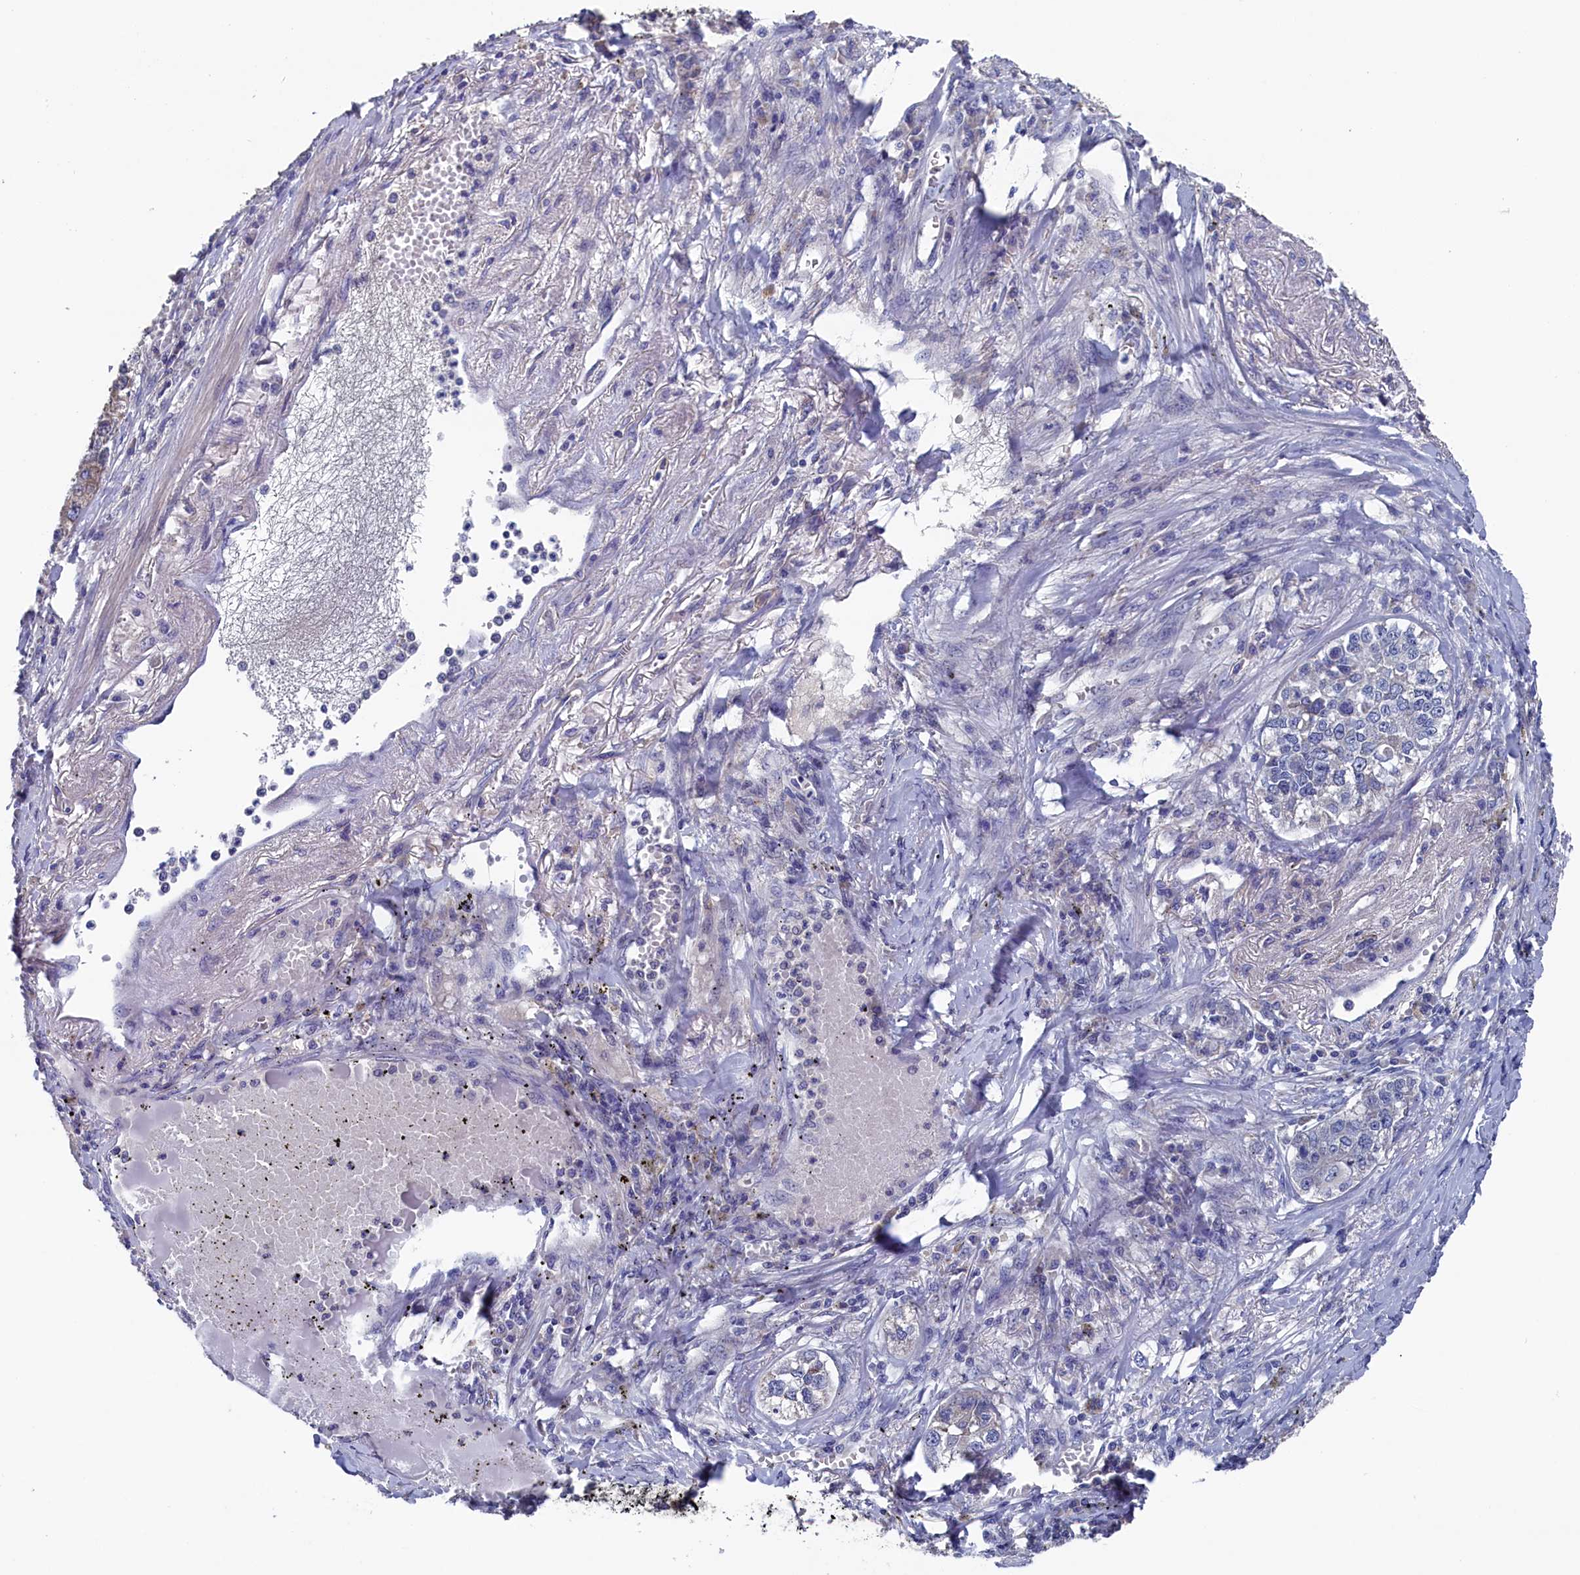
{"staining": {"intensity": "negative", "quantity": "none", "location": "none"}, "tissue": "lung cancer", "cell_type": "Tumor cells", "image_type": "cancer", "snomed": [{"axis": "morphology", "description": "Adenocarcinoma, NOS"}, {"axis": "topography", "description": "Lung"}], "caption": "Micrograph shows no protein positivity in tumor cells of adenocarcinoma (lung) tissue.", "gene": "SPATA13", "patient": {"sex": "male", "age": 49}}